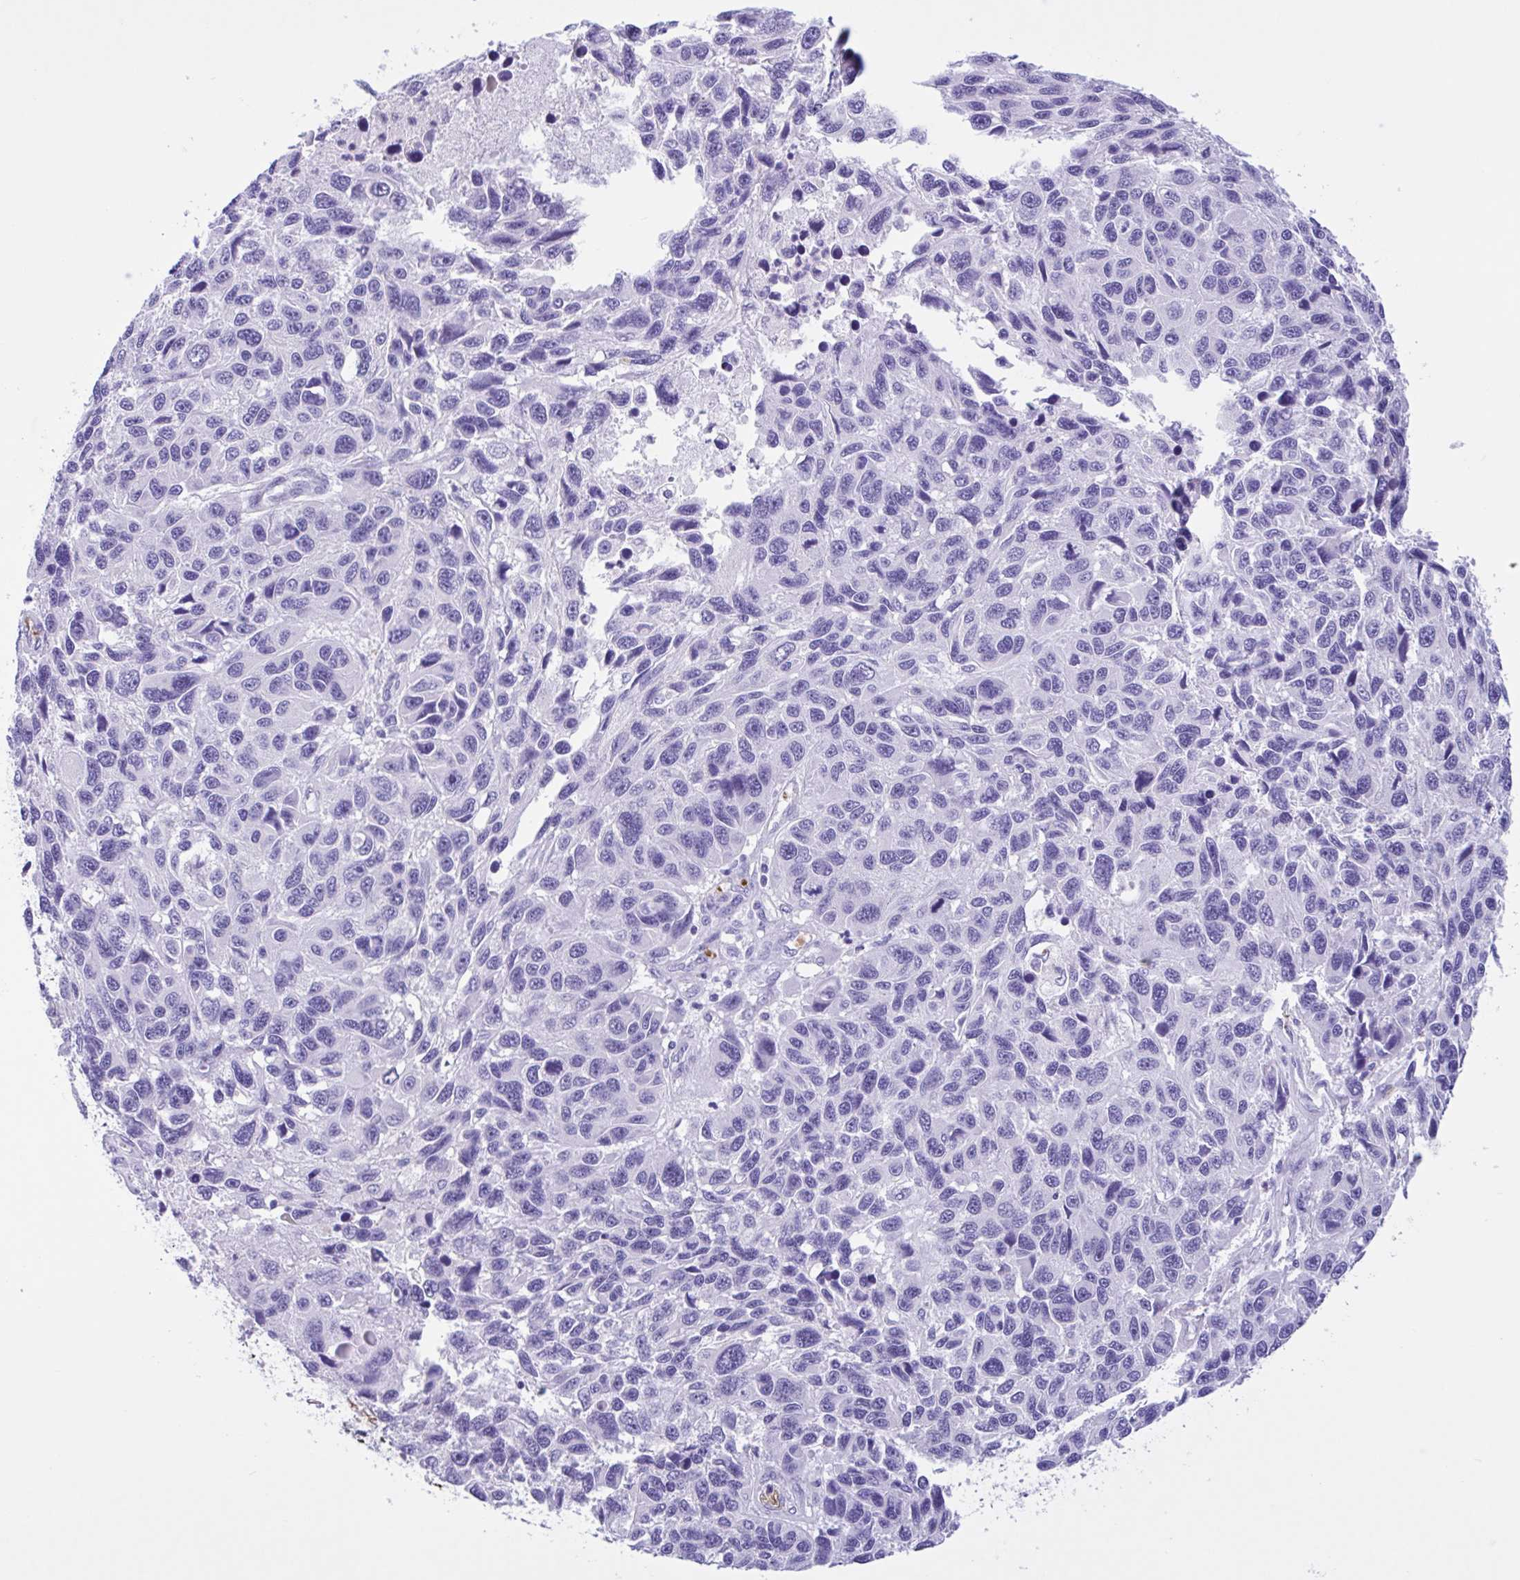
{"staining": {"intensity": "negative", "quantity": "none", "location": "none"}, "tissue": "melanoma", "cell_type": "Tumor cells", "image_type": "cancer", "snomed": [{"axis": "morphology", "description": "Malignant melanoma, NOS"}, {"axis": "topography", "description": "Skin"}], "caption": "Tumor cells show no significant protein expression in malignant melanoma.", "gene": "TMEM79", "patient": {"sex": "male", "age": 53}}